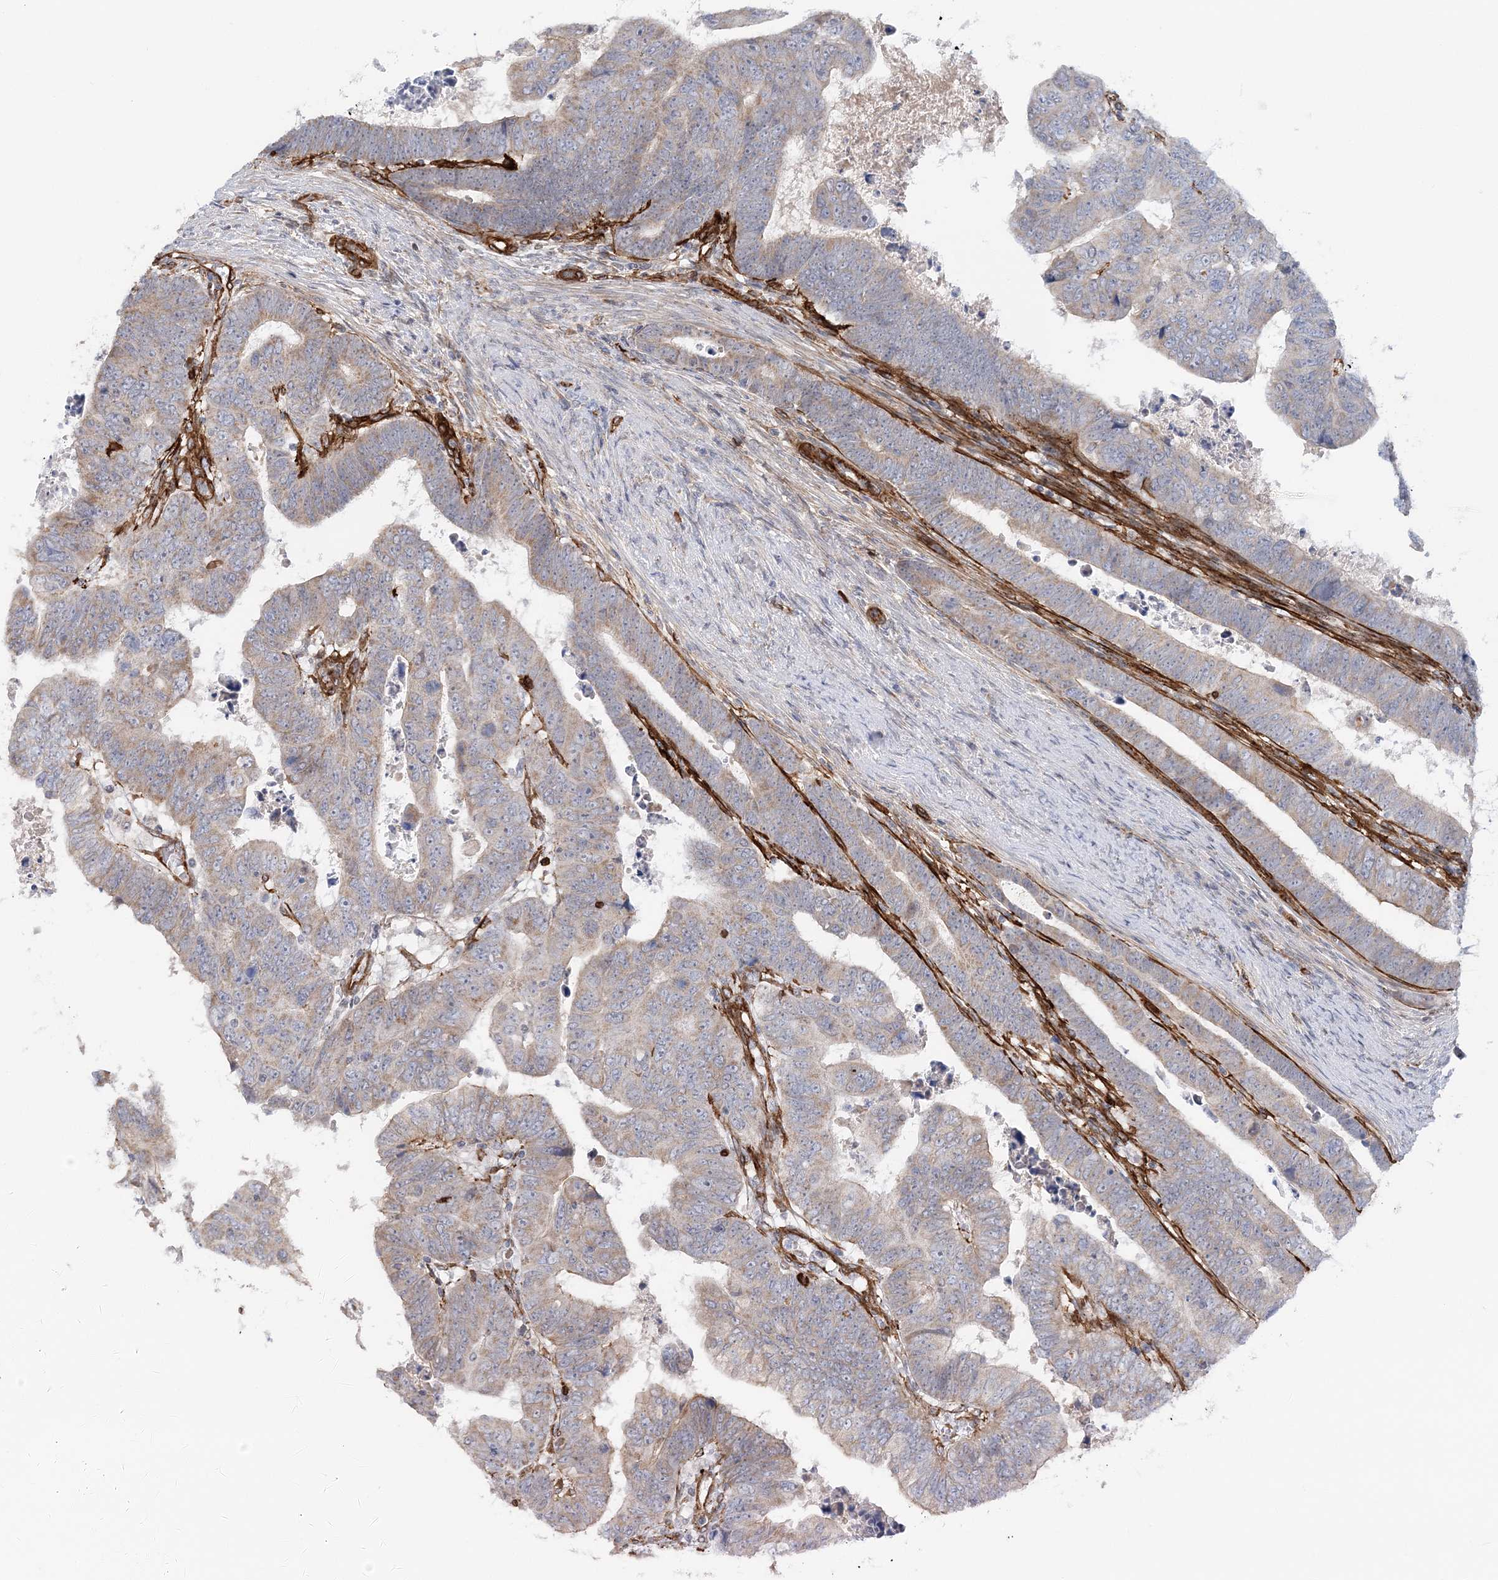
{"staining": {"intensity": "weak", "quantity": "25%-75%", "location": "cytoplasmic/membranous"}, "tissue": "colorectal cancer", "cell_type": "Tumor cells", "image_type": "cancer", "snomed": [{"axis": "morphology", "description": "Normal tissue, NOS"}, {"axis": "morphology", "description": "Adenocarcinoma, NOS"}, {"axis": "topography", "description": "Rectum"}], "caption": "This photomicrograph demonstrates adenocarcinoma (colorectal) stained with IHC to label a protein in brown. The cytoplasmic/membranous of tumor cells show weak positivity for the protein. Nuclei are counter-stained blue.", "gene": "AFAP1L2", "patient": {"sex": "female", "age": 65}}